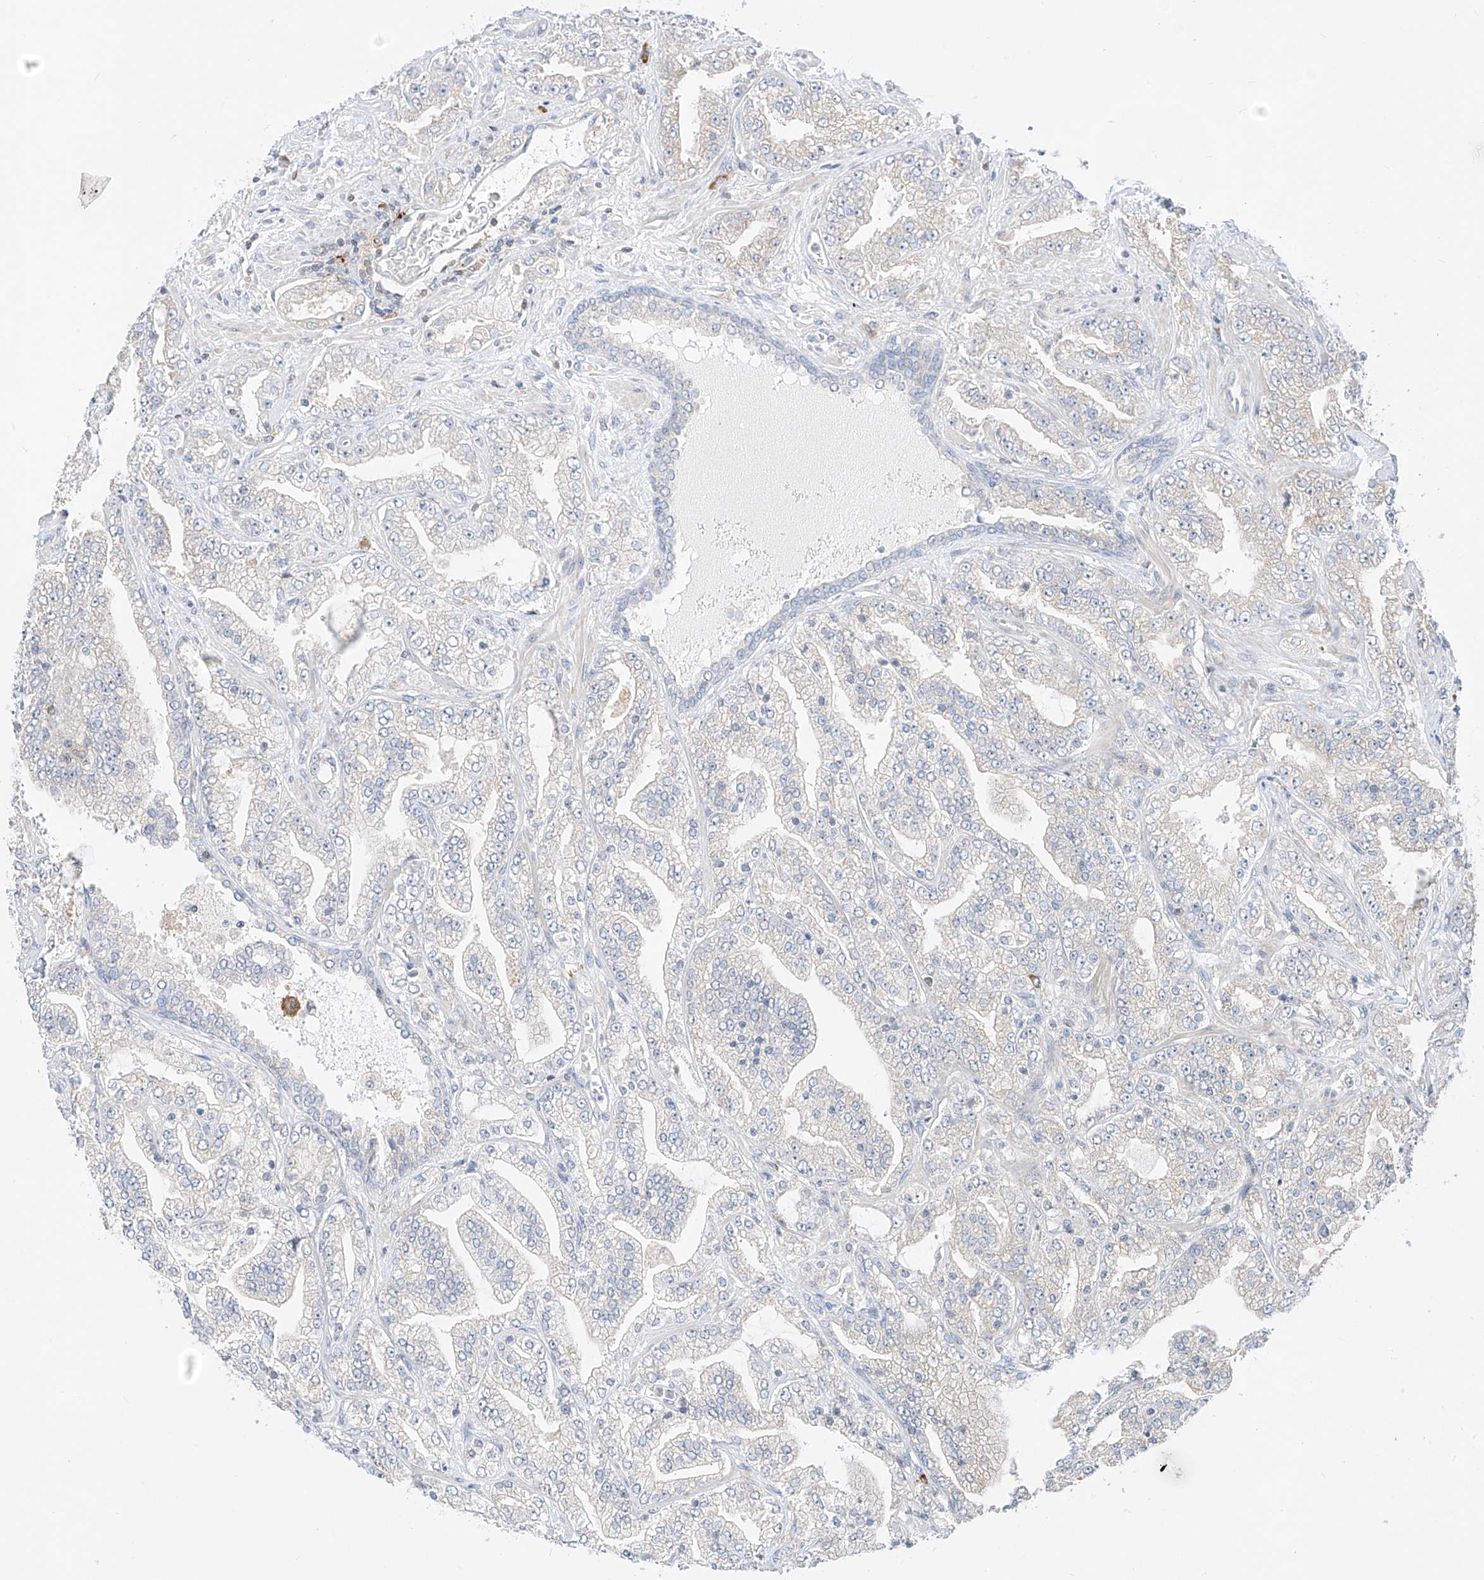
{"staining": {"intensity": "negative", "quantity": "none", "location": "none"}, "tissue": "prostate cancer", "cell_type": "Tumor cells", "image_type": "cancer", "snomed": [{"axis": "morphology", "description": "Adenocarcinoma, High grade"}, {"axis": "topography", "description": "Prostate"}], "caption": "IHC image of prostate cancer stained for a protein (brown), which exhibits no positivity in tumor cells.", "gene": "SYTL3", "patient": {"sex": "male", "age": 64}}